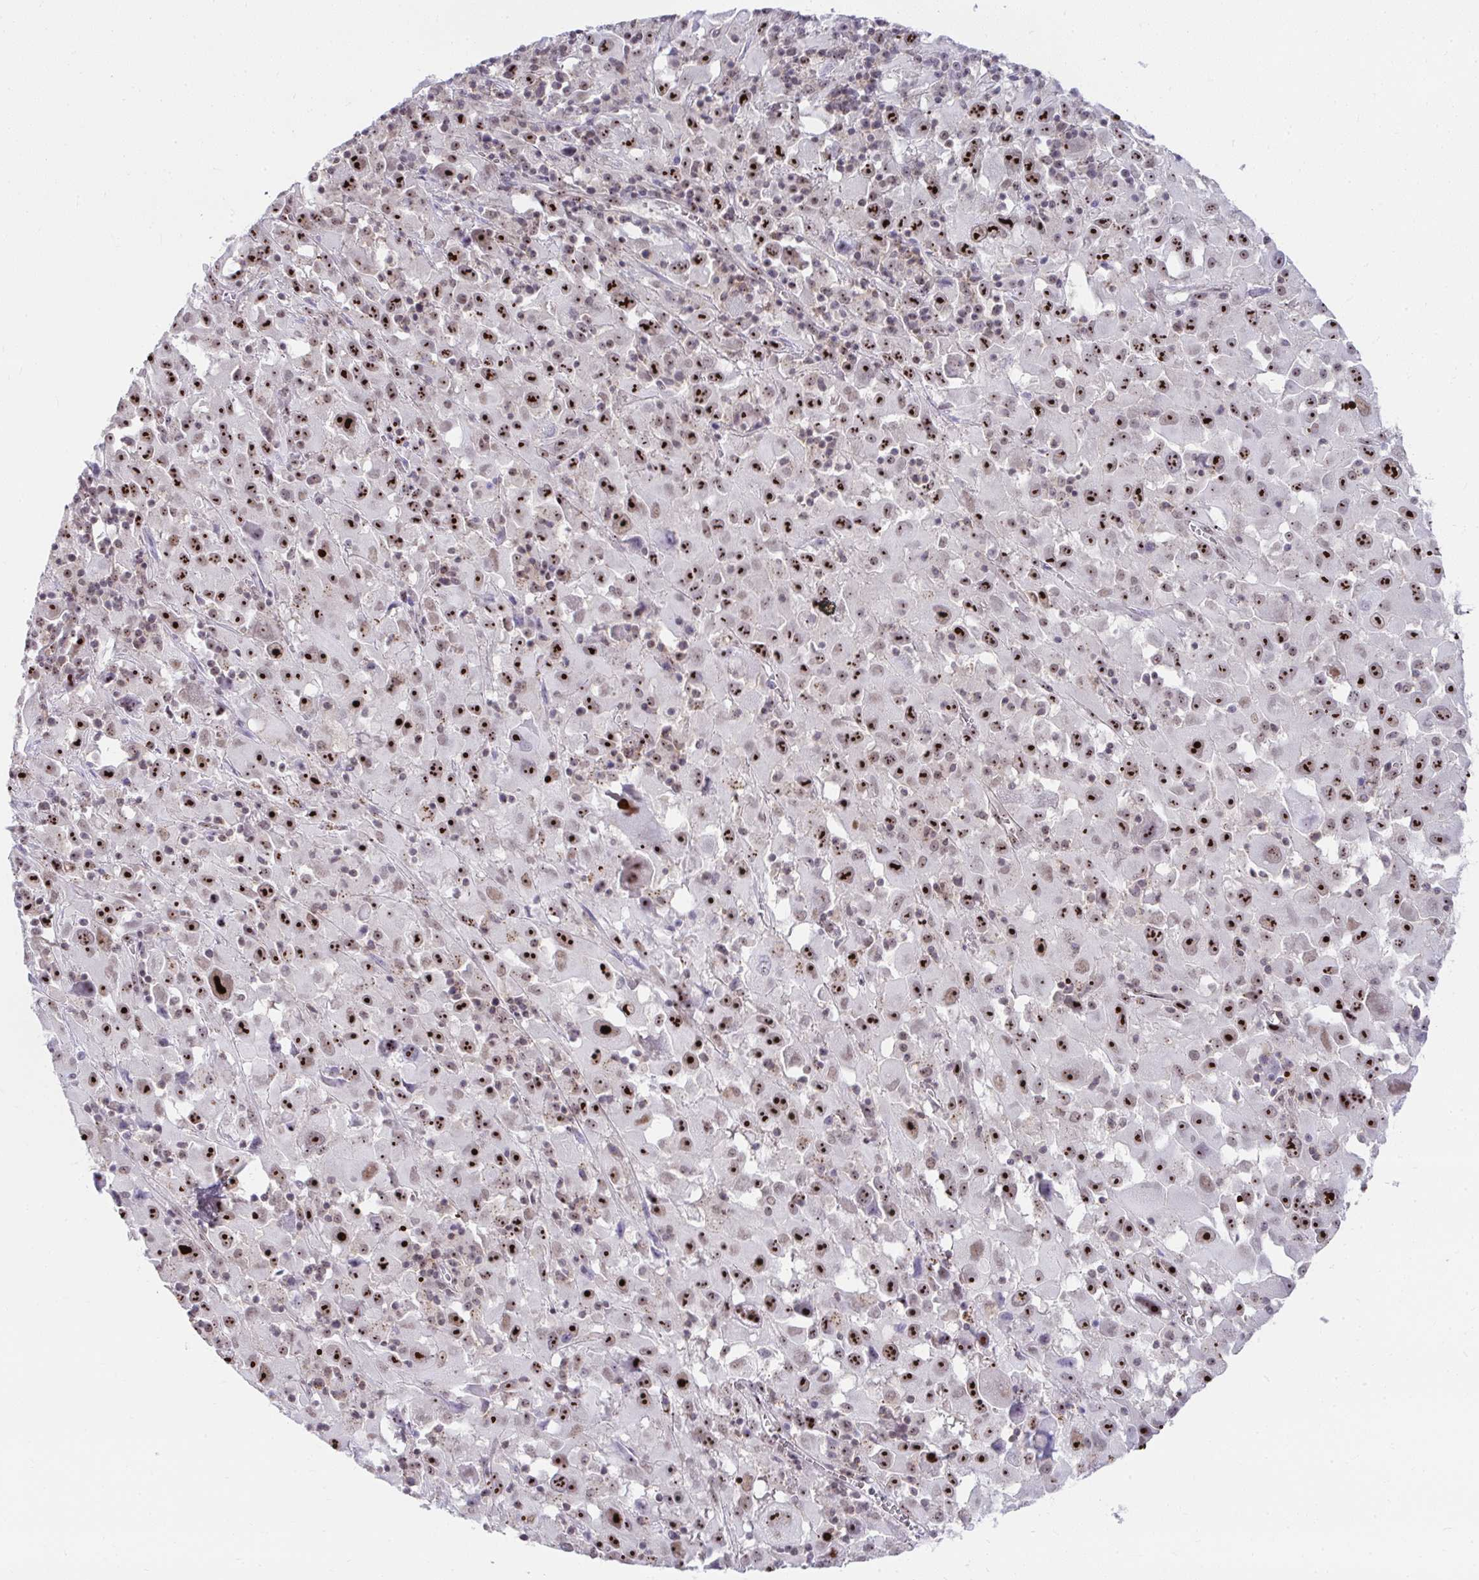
{"staining": {"intensity": "strong", "quantity": ">75%", "location": "nuclear"}, "tissue": "melanoma", "cell_type": "Tumor cells", "image_type": "cancer", "snomed": [{"axis": "morphology", "description": "Malignant melanoma, Metastatic site"}, {"axis": "topography", "description": "Soft tissue"}], "caption": "A high amount of strong nuclear expression is present in approximately >75% of tumor cells in melanoma tissue. Nuclei are stained in blue.", "gene": "HIRA", "patient": {"sex": "male", "age": 50}}